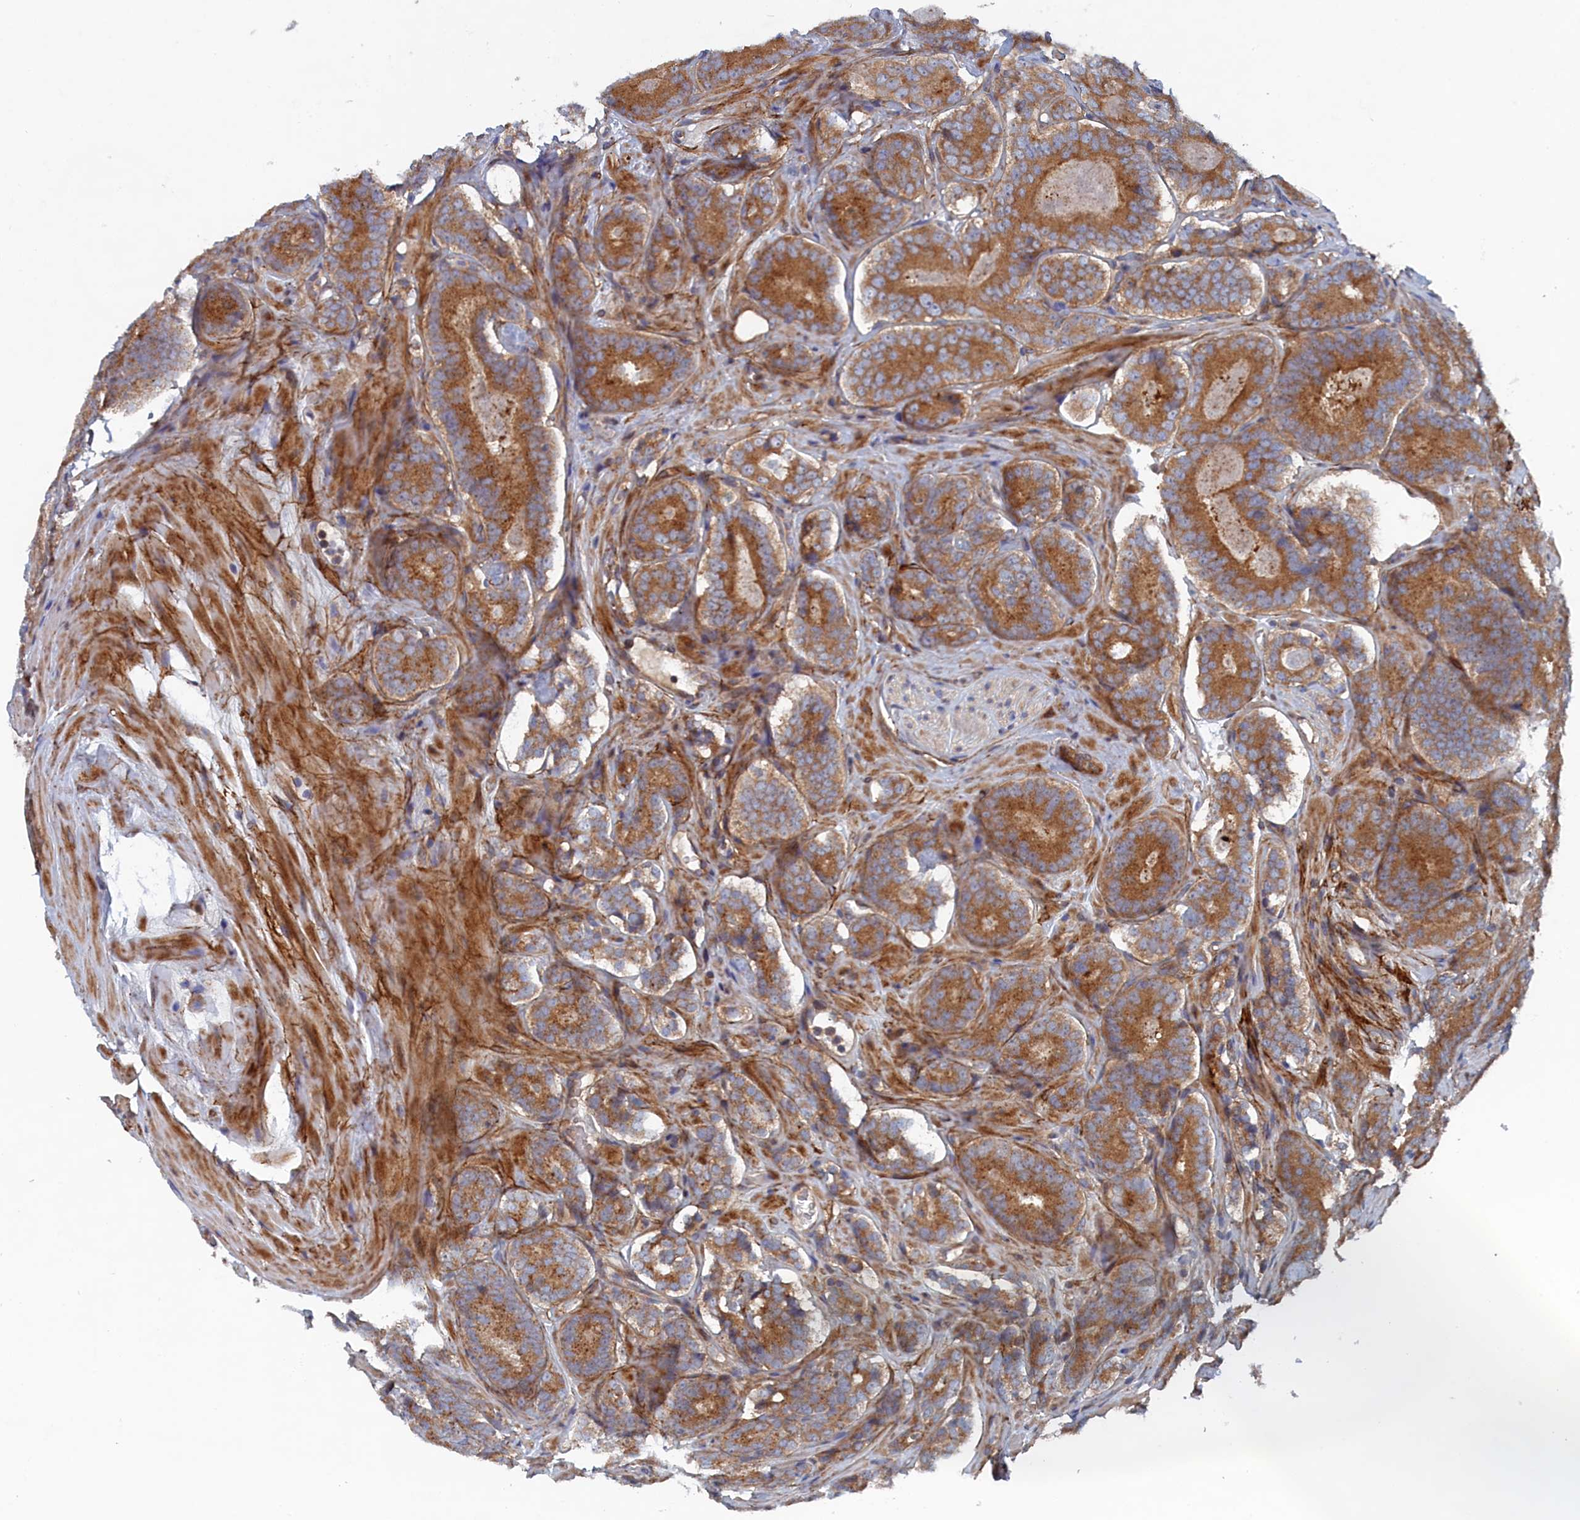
{"staining": {"intensity": "moderate", "quantity": ">75%", "location": "cytoplasmic/membranous"}, "tissue": "prostate cancer", "cell_type": "Tumor cells", "image_type": "cancer", "snomed": [{"axis": "morphology", "description": "Adenocarcinoma, High grade"}, {"axis": "topography", "description": "Prostate"}], "caption": "A micrograph of high-grade adenocarcinoma (prostate) stained for a protein demonstrates moderate cytoplasmic/membranous brown staining in tumor cells. (Stains: DAB (3,3'-diaminobenzidine) in brown, nuclei in blue, Microscopy: brightfield microscopy at high magnification).", "gene": "TMEM196", "patient": {"sex": "male", "age": 63}}